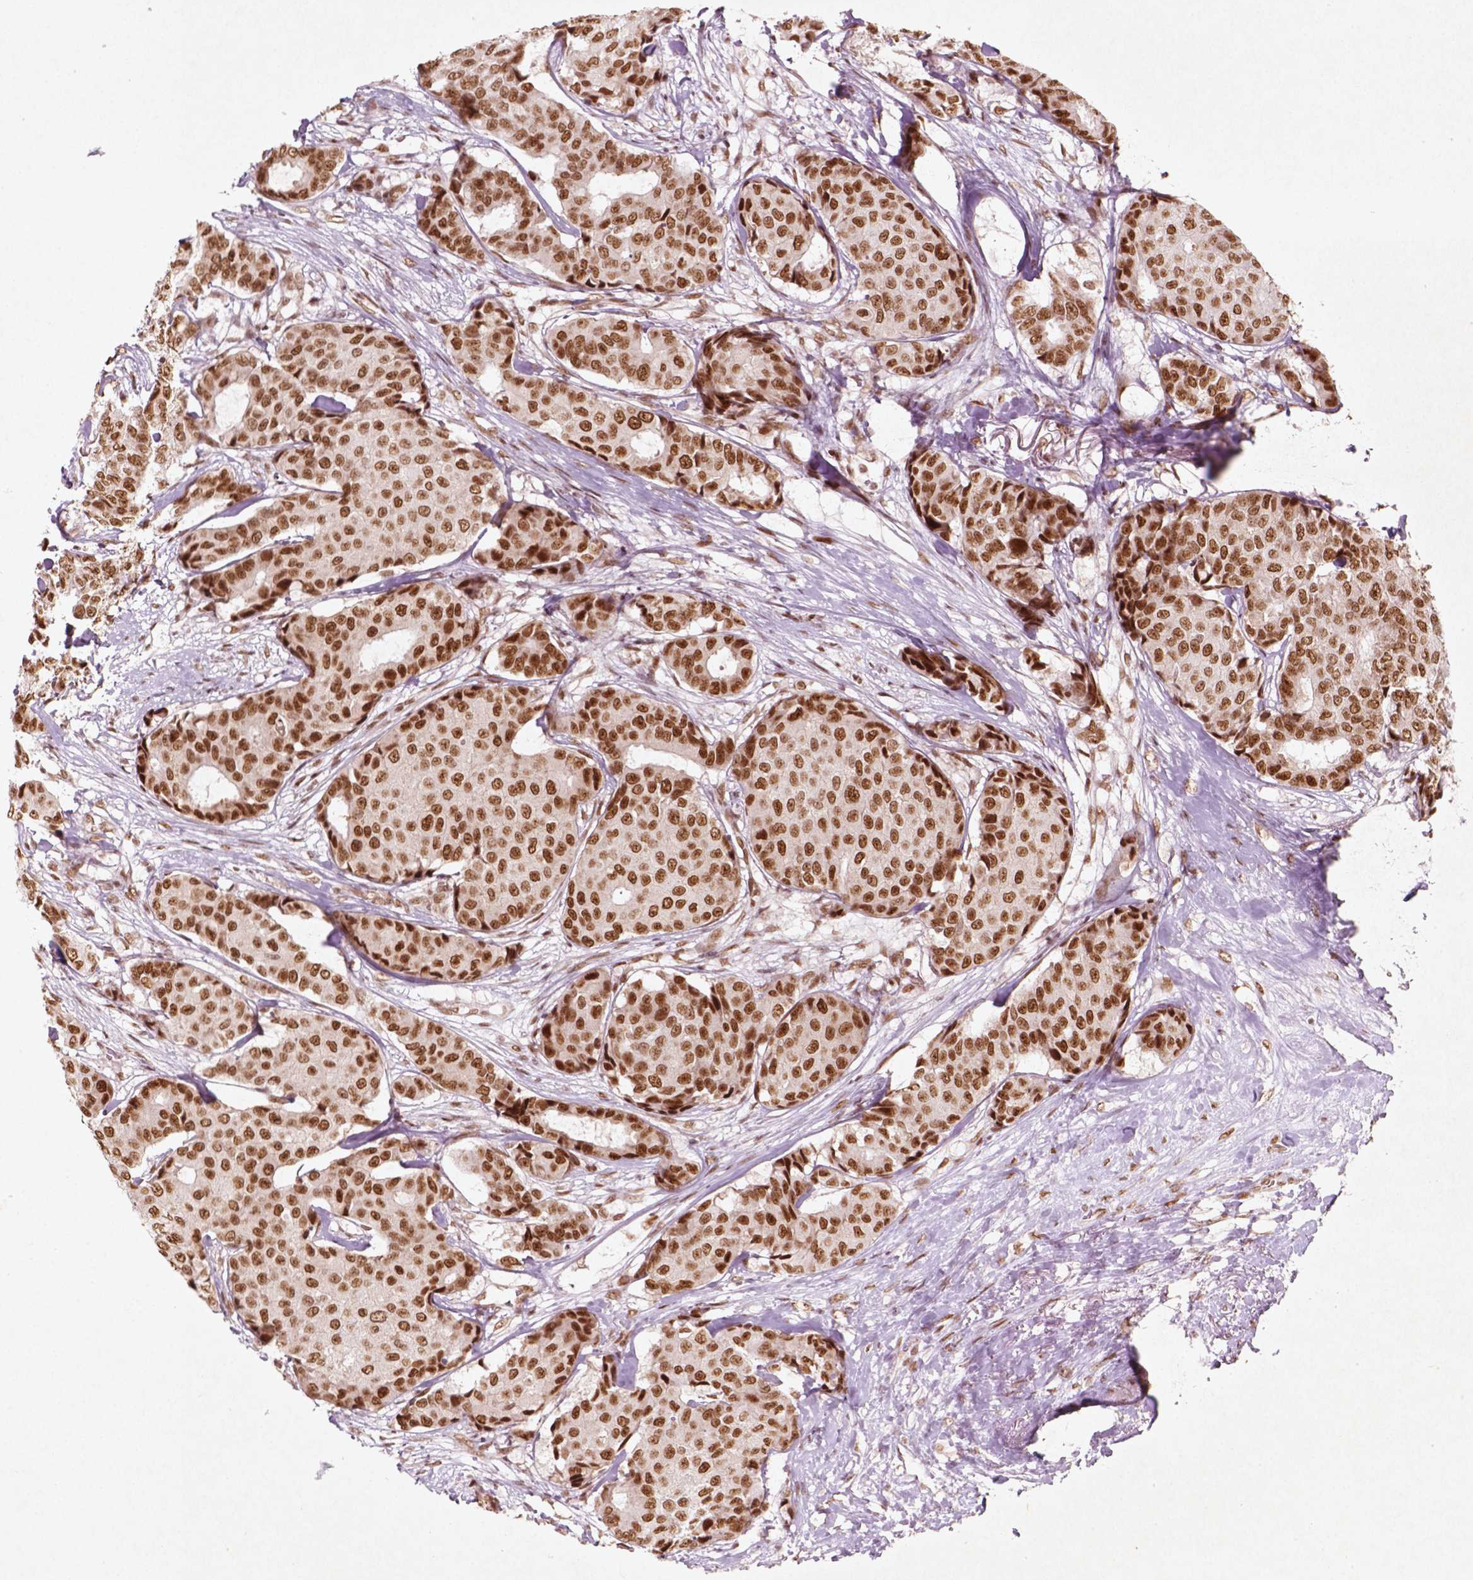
{"staining": {"intensity": "moderate", "quantity": ">75%", "location": "nuclear"}, "tissue": "breast cancer", "cell_type": "Tumor cells", "image_type": "cancer", "snomed": [{"axis": "morphology", "description": "Duct carcinoma"}, {"axis": "topography", "description": "Breast"}], "caption": "Immunohistochemical staining of human invasive ductal carcinoma (breast) exhibits medium levels of moderate nuclear protein expression in approximately >75% of tumor cells. (IHC, brightfield microscopy, high magnification).", "gene": "HMG20B", "patient": {"sex": "female", "age": 75}}